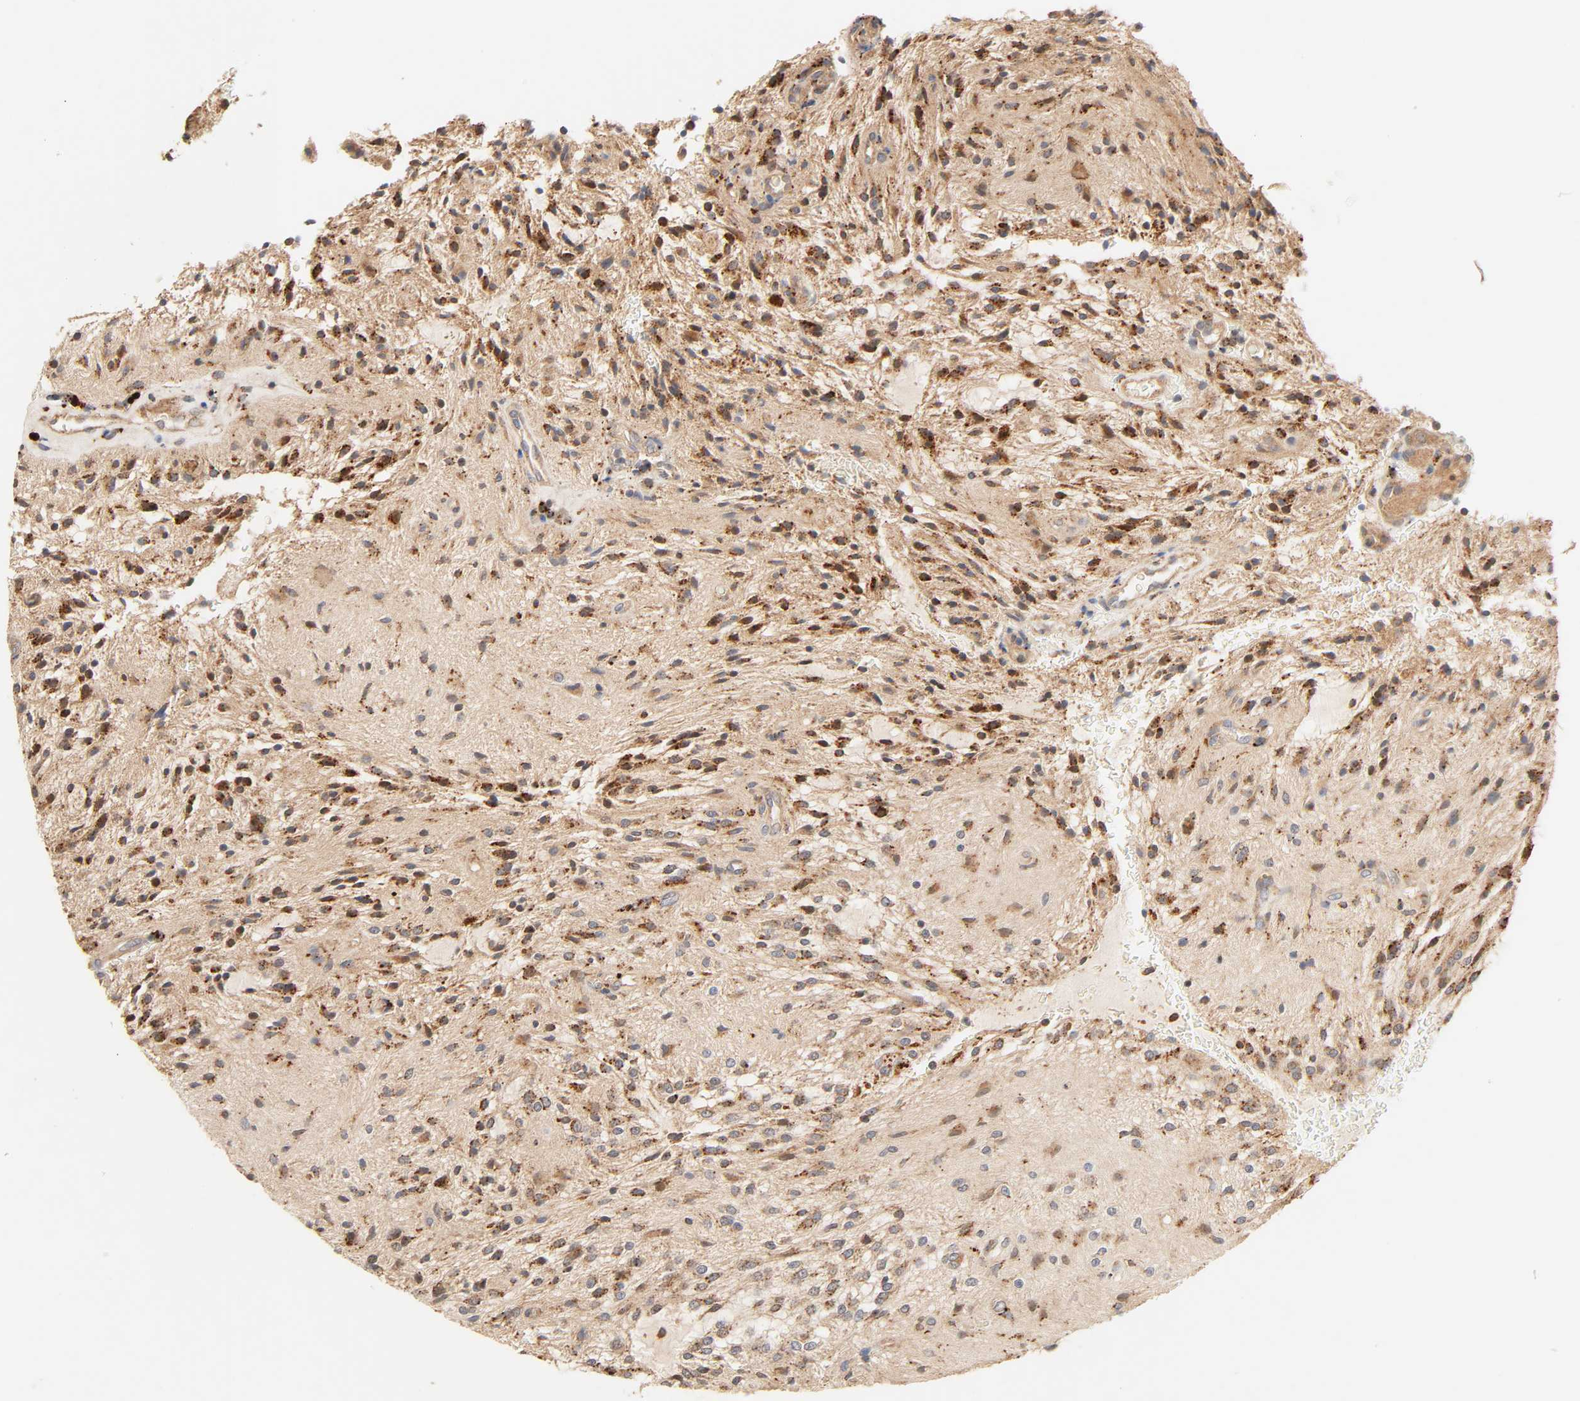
{"staining": {"intensity": "strong", "quantity": ">75%", "location": "cytoplasmic/membranous"}, "tissue": "glioma", "cell_type": "Tumor cells", "image_type": "cancer", "snomed": [{"axis": "morphology", "description": "Glioma, malignant, NOS"}, {"axis": "topography", "description": "Cerebellum"}], "caption": "There is high levels of strong cytoplasmic/membranous positivity in tumor cells of glioma, as demonstrated by immunohistochemical staining (brown color).", "gene": "MAPK6", "patient": {"sex": "female", "age": 10}}